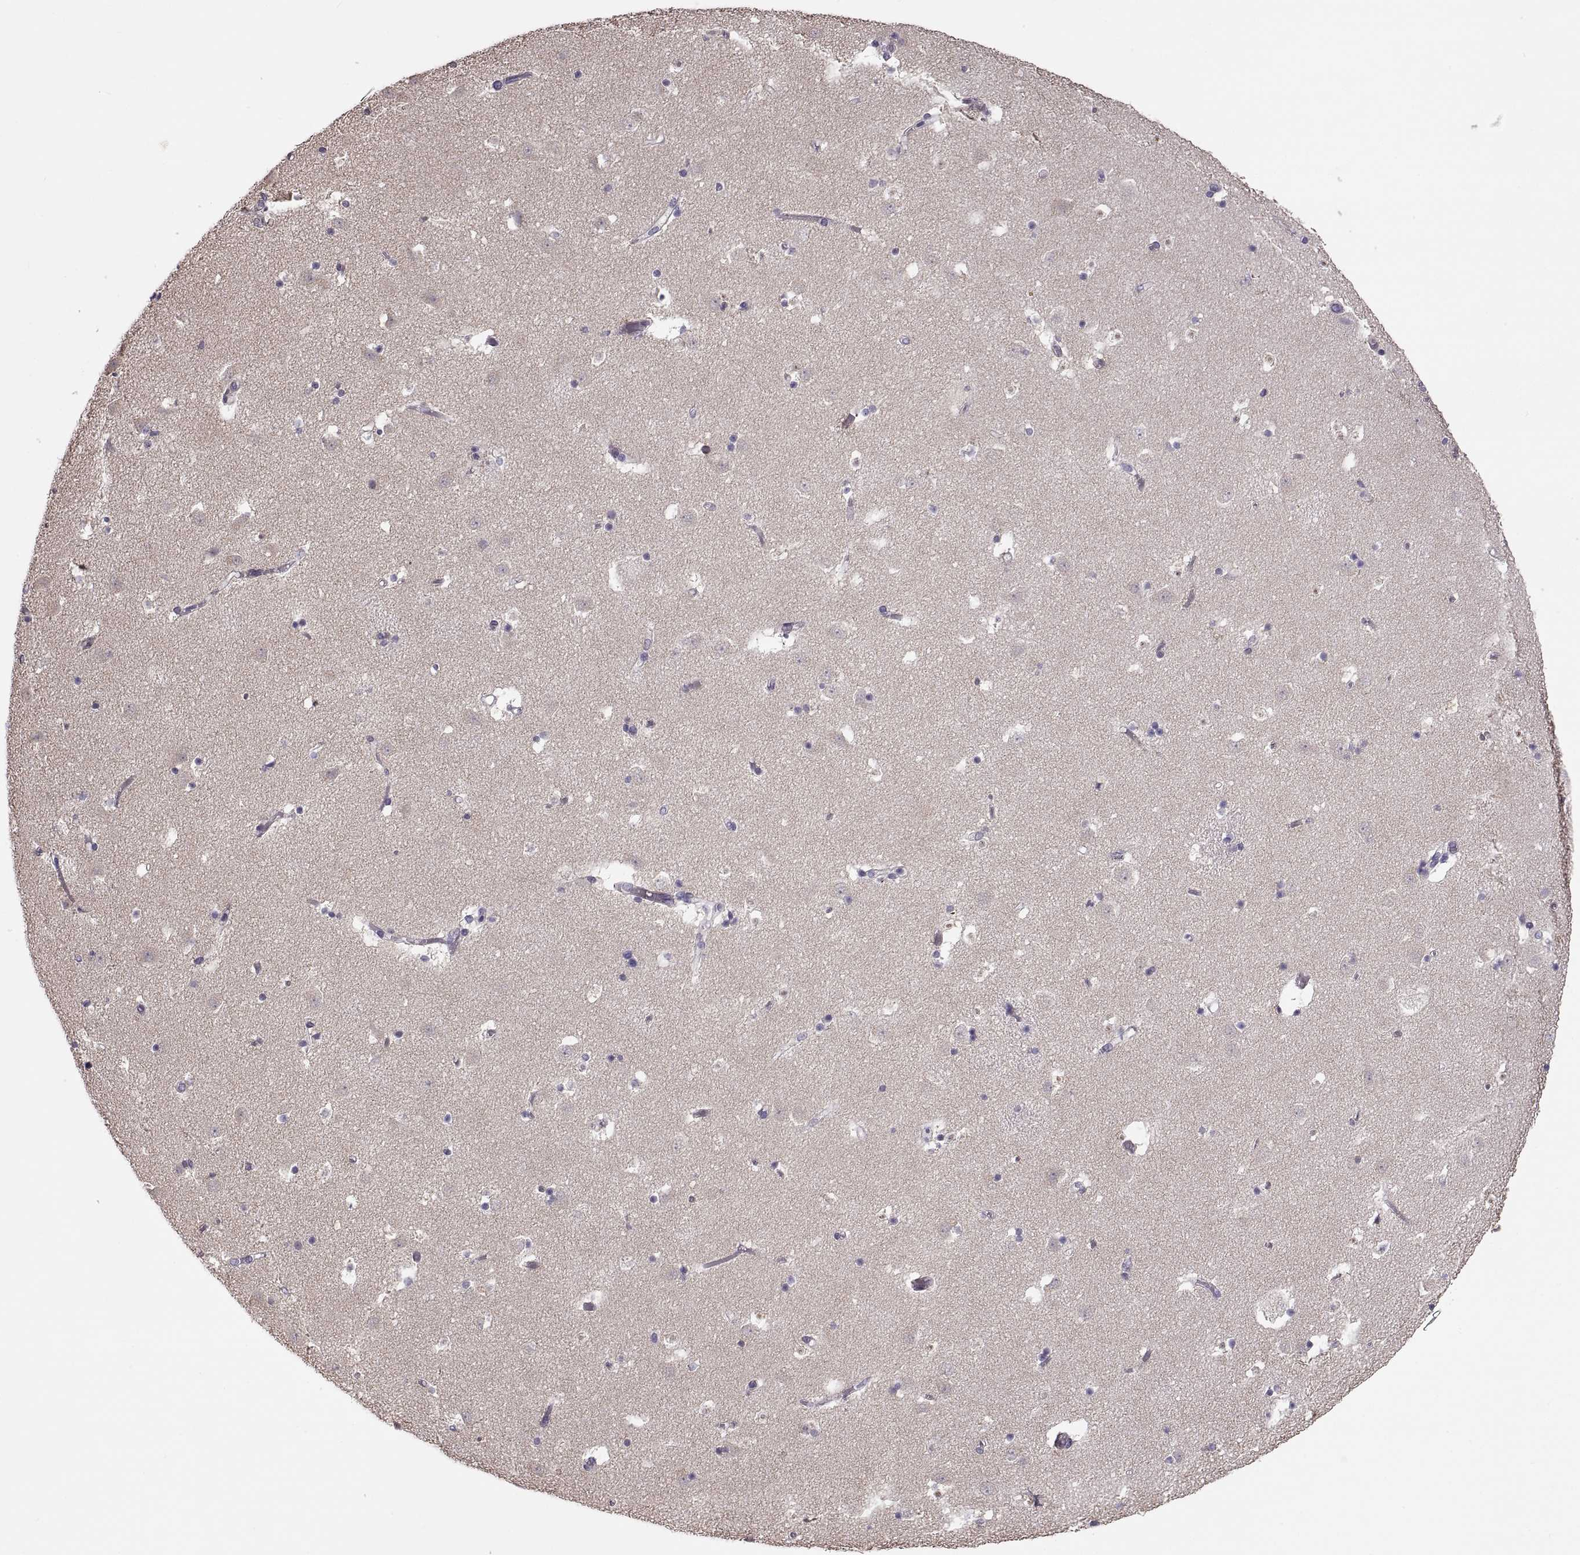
{"staining": {"intensity": "negative", "quantity": "none", "location": "none"}, "tissue": "caudate", "cell_type": "Glial cells", "image_type": "normal", "snomed": [{"axis": "morphology", "description": "Normal tissue, NOS"}, {"axis": "topography", "description": "Lateral ventricle wall"}], "caption": "DAB immunohistochemical staining of unremarkable human caudate shows no significant staining in glial cells.", "gene": "ACSBG2", "patient": {"sex": "female", "age": 42}}